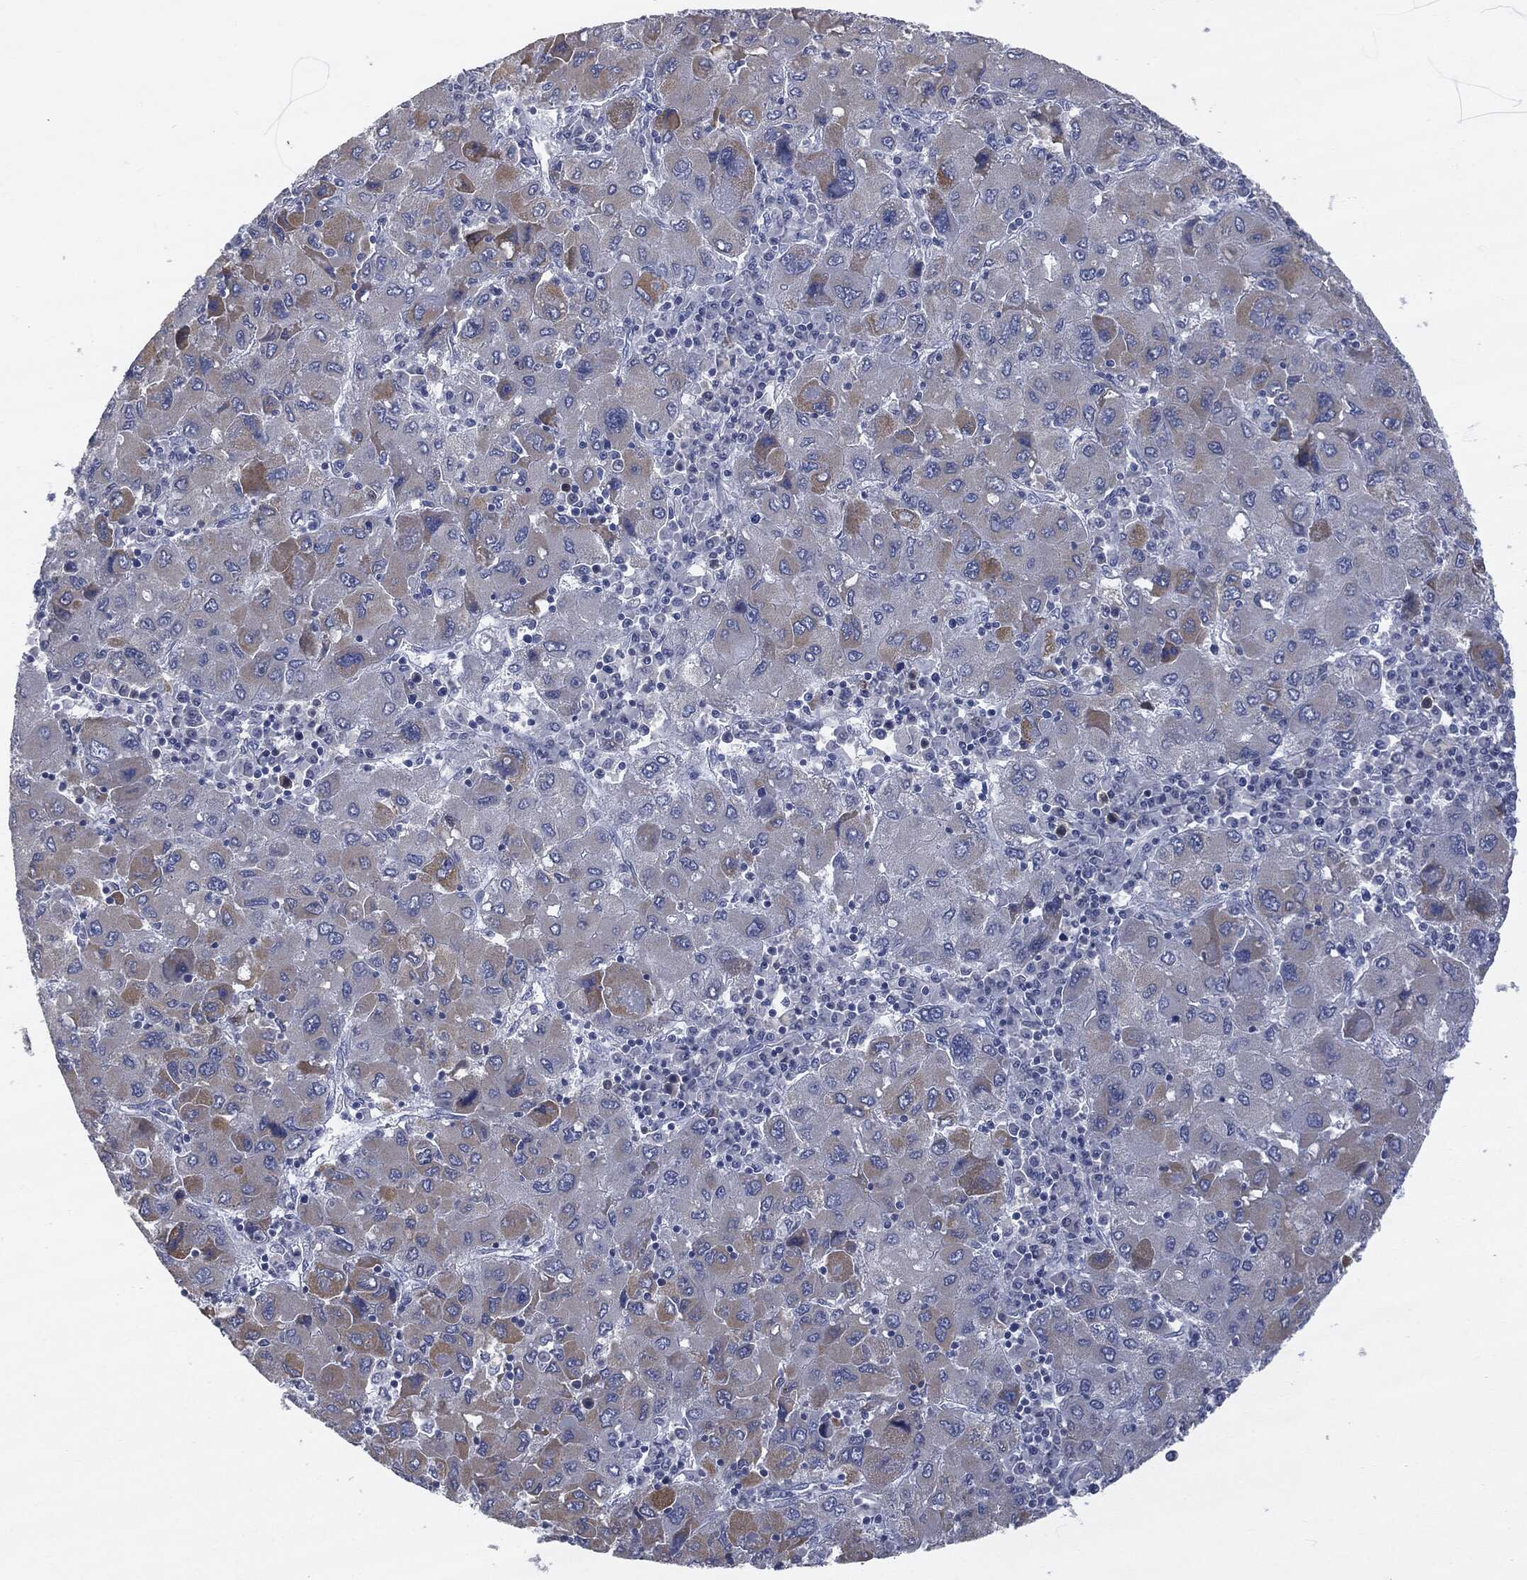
{"staining": {"intensity": "moderate", "quantity": "<25%", "location": "cytoplasmic/membranous"}, "tissue": "liver cancer", "cell_type": "Tumor cells", "image_type": "cancer", "snomed": [{"axis": "morphology", "description": "Carcinoma, Hepatocellular, NOS"}, {"axis": "topography", "description": "Liver"}], "caption": "Immunohistochemistry (IHC) photomicrograph of neoplastic tissue: hepatocellular carcinoma (liver) stained using immunohistochemistry (IHC) displays low levels of moderate protein expression localized specifically in the cytoplasmic/membranous of tumor cells, appearing as a cytoplasmic/membranous brown color.", "gene": "UBE2C", "patient": {"sex": "male", "age": 75}}